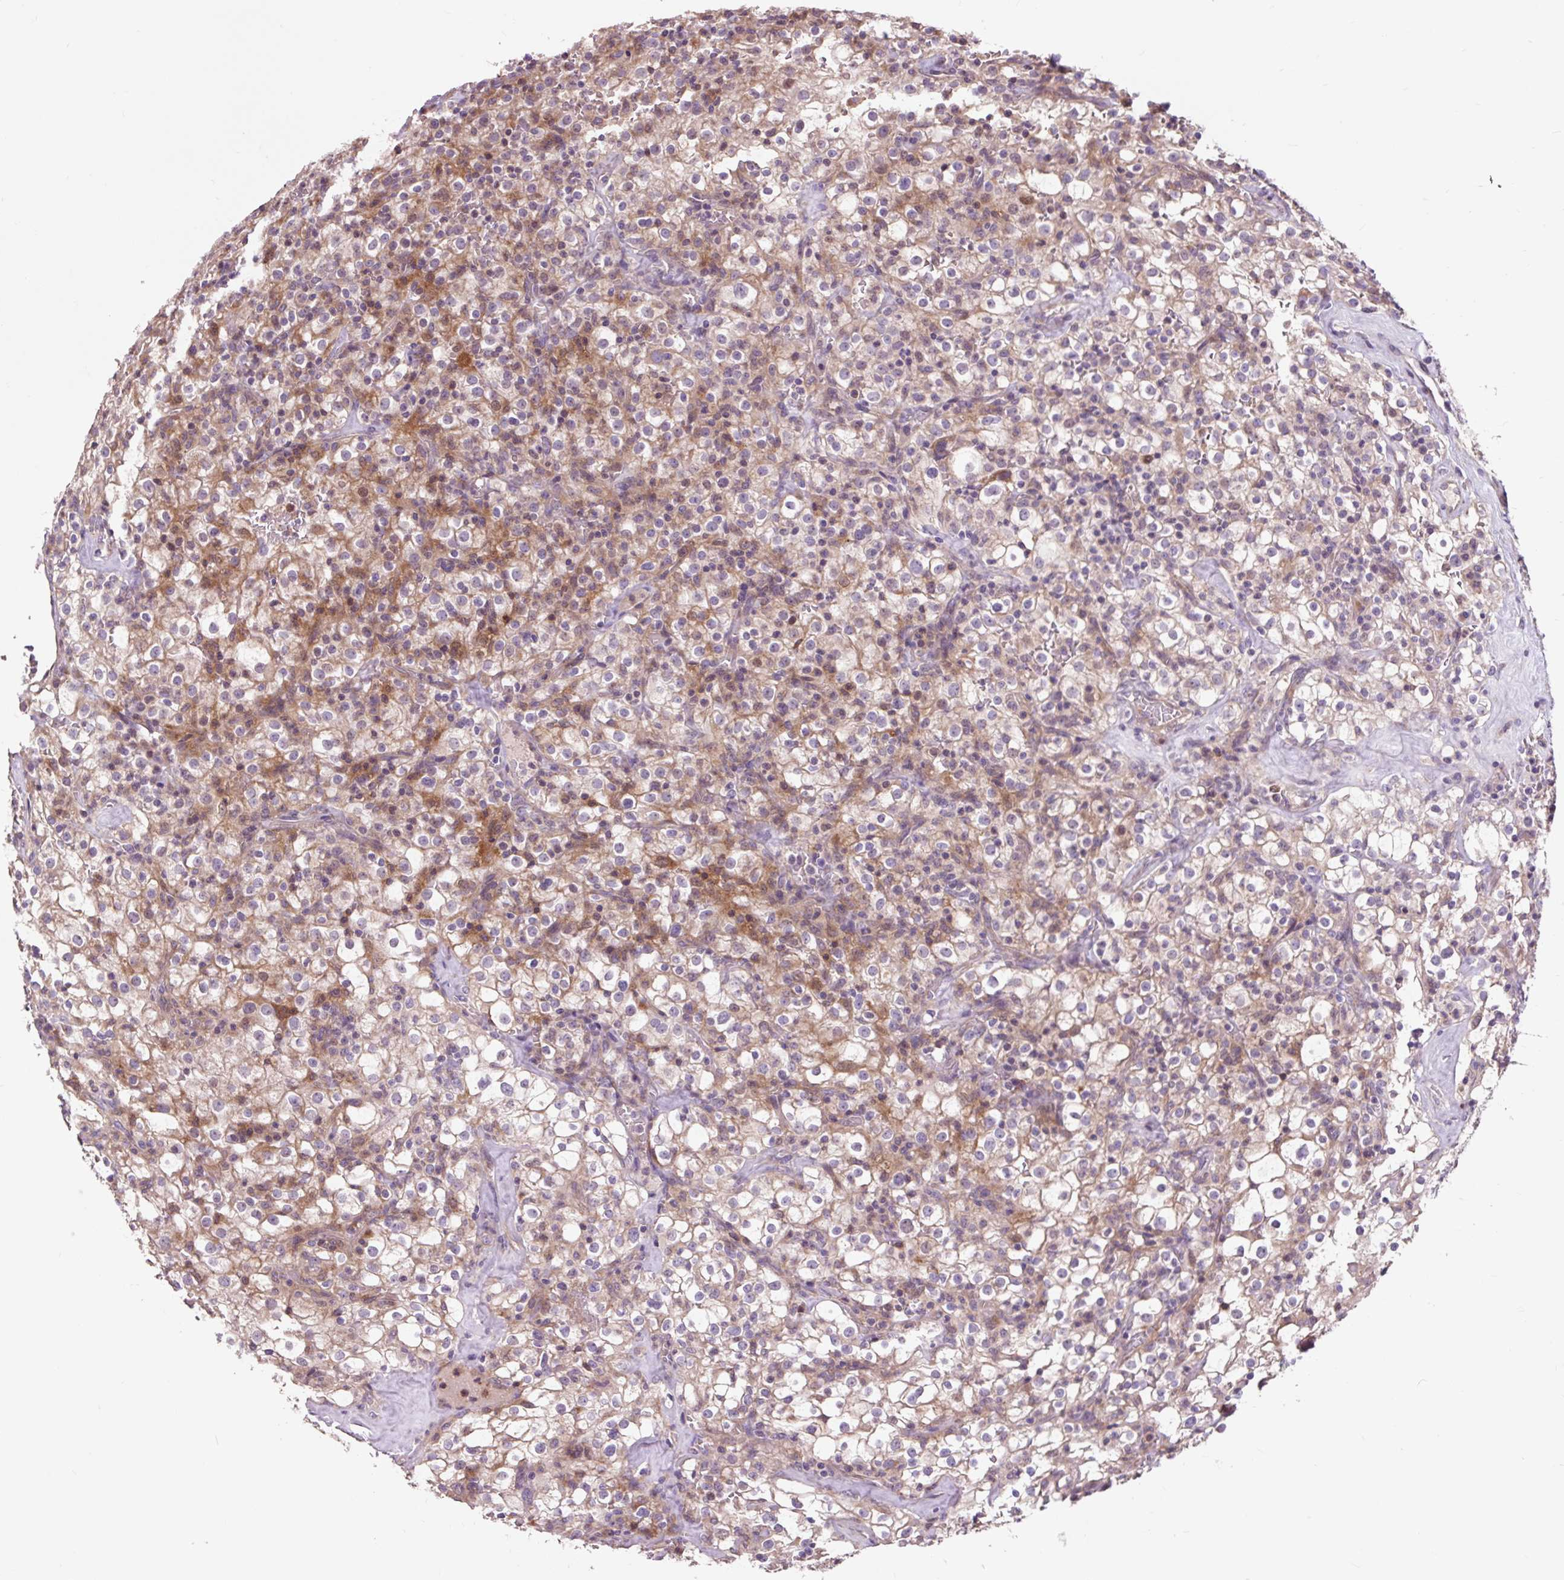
{"staining": {"intensity": "moderate", "quantity": ">75%", "location": "cytoplasmic/membranous"}, "tissue": "renal cancer", "cell_type": "Tumor cells", "image_type": "cancer", "snomed": [{"axis": "morphology", "description": "Adenocarcinoma, NOS"}, {"axis": "topography", "description": "Kidney"}], "caption": "High-power microscopy captured an immunohistochemistry histopathology image of adenocarcinoma (renal), revealing moderate cytoplasmic/membranous expression in about >75% of tumor cells. (Brightfield microscopy of DAB IHC at high magnification).", "gene": "PRIMPOL", "patient": {"sex": "female", "age": 74}}